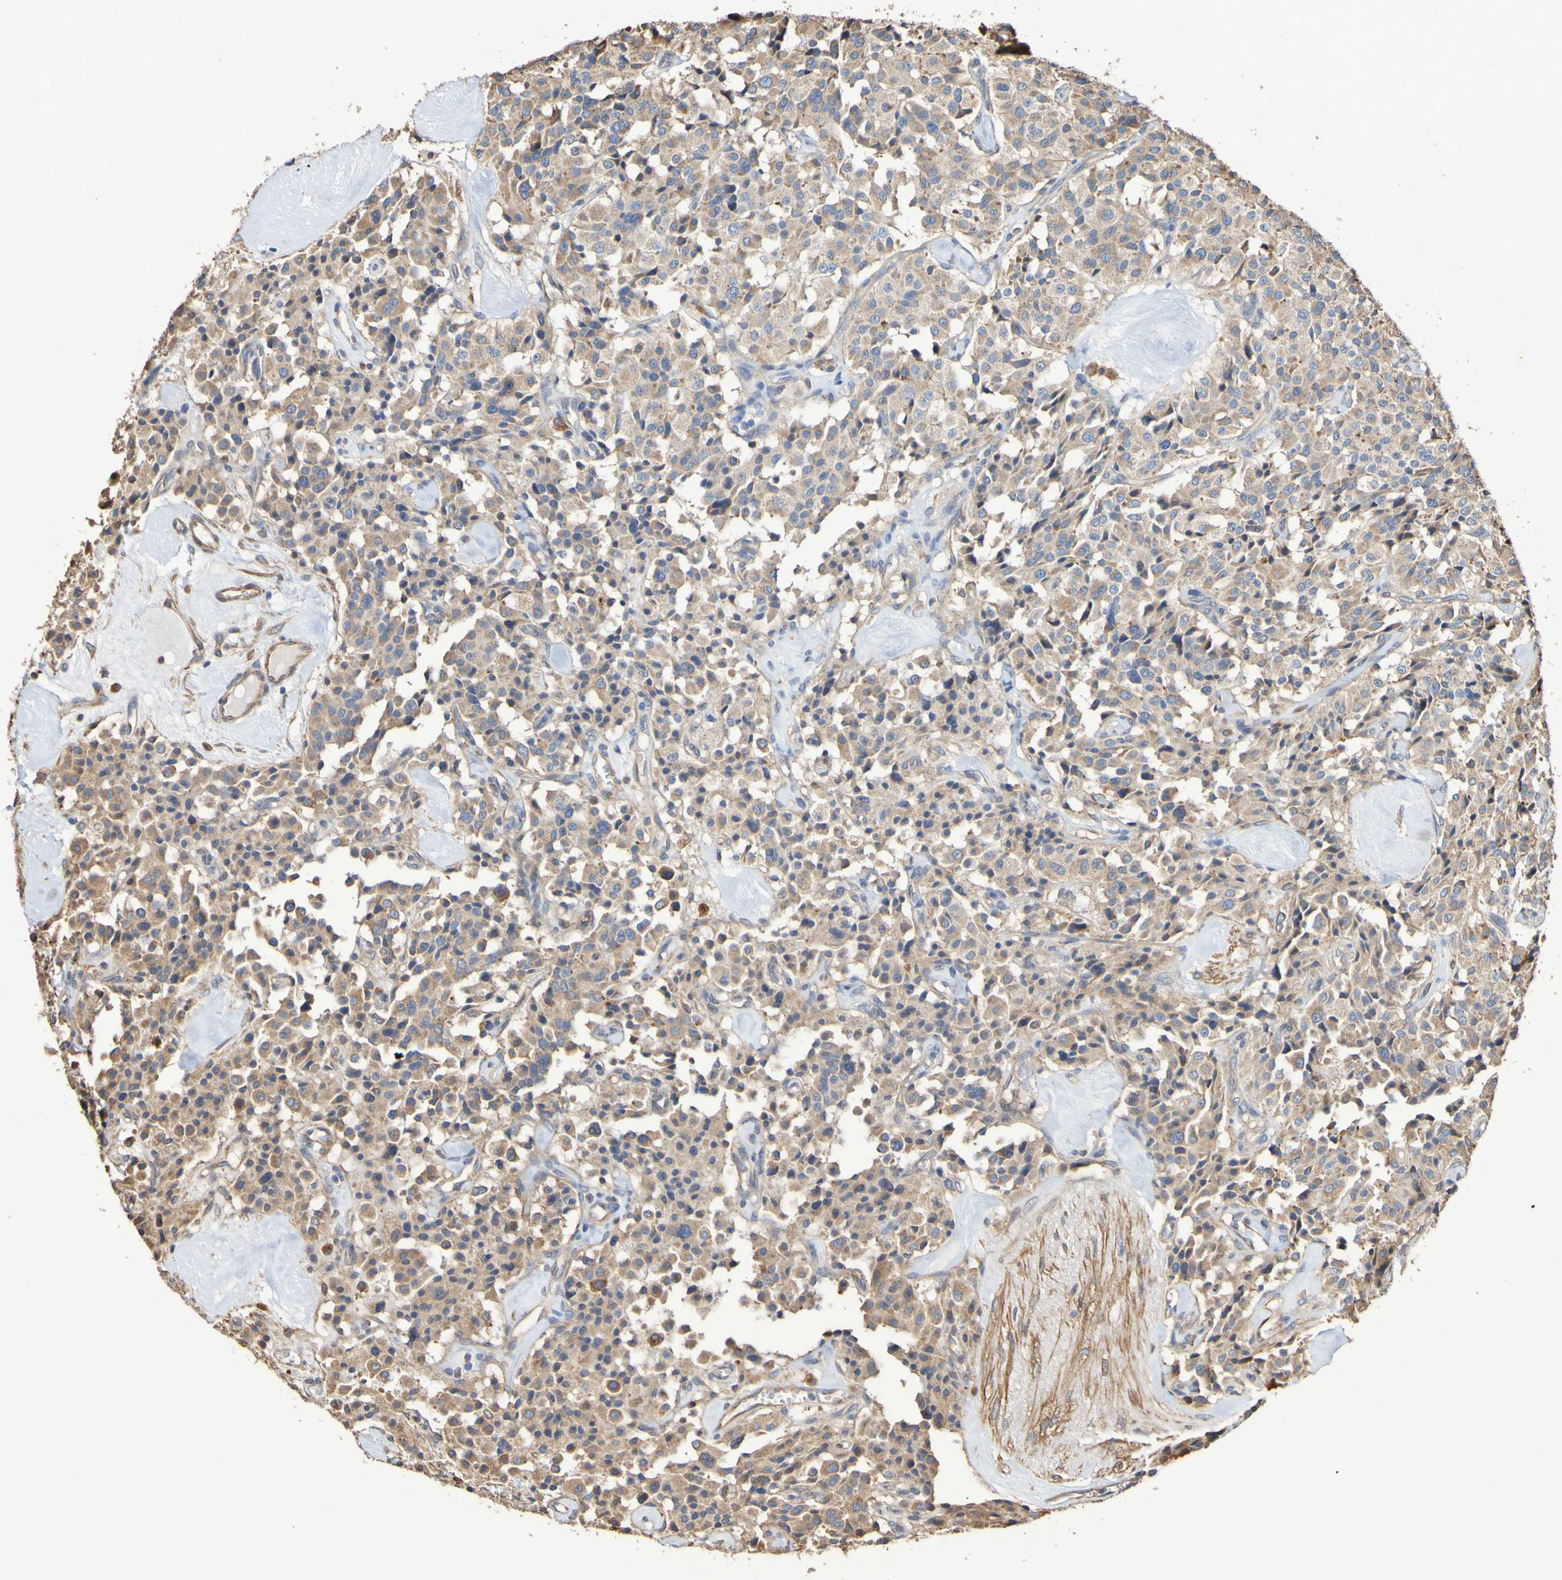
{"staining": {"intensity": "weak", "quantity": ">75%", "location": "cytoplasmic/membranous"}, "tissue": "carcinoid", "cell_type": "Tumor cells", "image_type": "cancer", "snomed": [{"axis": "morphology", "description": "Carcinoid, malignant, NOS"}, {"axis": "topography", "description": "Lung"}], "caption": "High-magnification brightfield microscopy of carcinoid stained with DAB (brown) and counterstained with hematoxylin (blue). tumor cells exhibit weak cytoplasmic/membranous staining is present in approximately>75% of cells. (brown staining indicates protein expression, while blue staining denotes nuclei).", "gene": "RAB11A", "patient": {"sex": "male", "age": 30}}